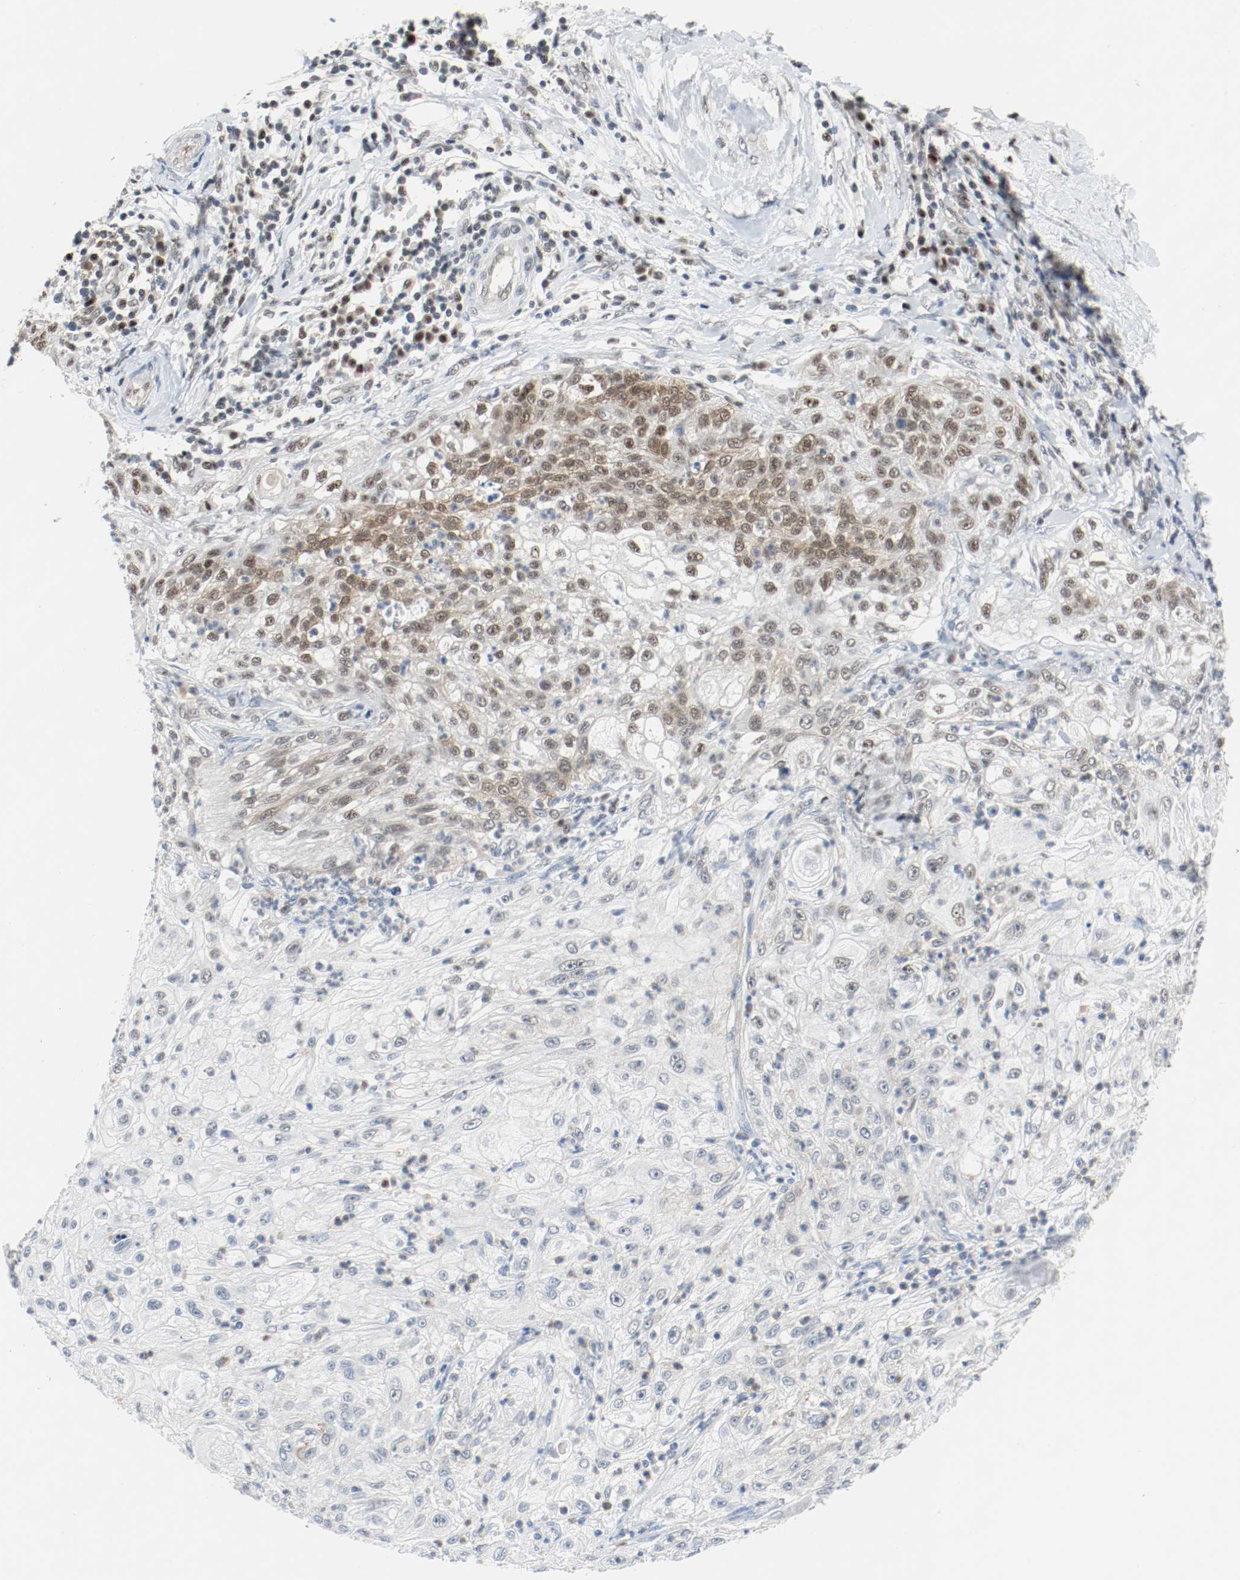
{"staining": {"intensity": "moderate", "quantity": "25%-75%", "location": "nuclear"}, "tissue": "lung cancer", "cell_type": "Tumor cells", "image_type": "cancer", "snomed": [{"axis": "morphology", "description": "Inflammation, NOS"}, {"axis": "morphology", "description": "Squamous cell carcinoma, NOS"}, {"axis": "topography", "description": "Lymph node"}, {"axis": "topography", "description": "Soft tissue"}, {"axis": "topography", "description": "Lung"}], "caption": "Human lung squamous cell carcinoma stained with a brown dye shows moderate nuclear positive positivity in approximately 25%-75% of tumor cells.", "gene": "ASH1L", "patient": {"sex": "male", "age": 66}}